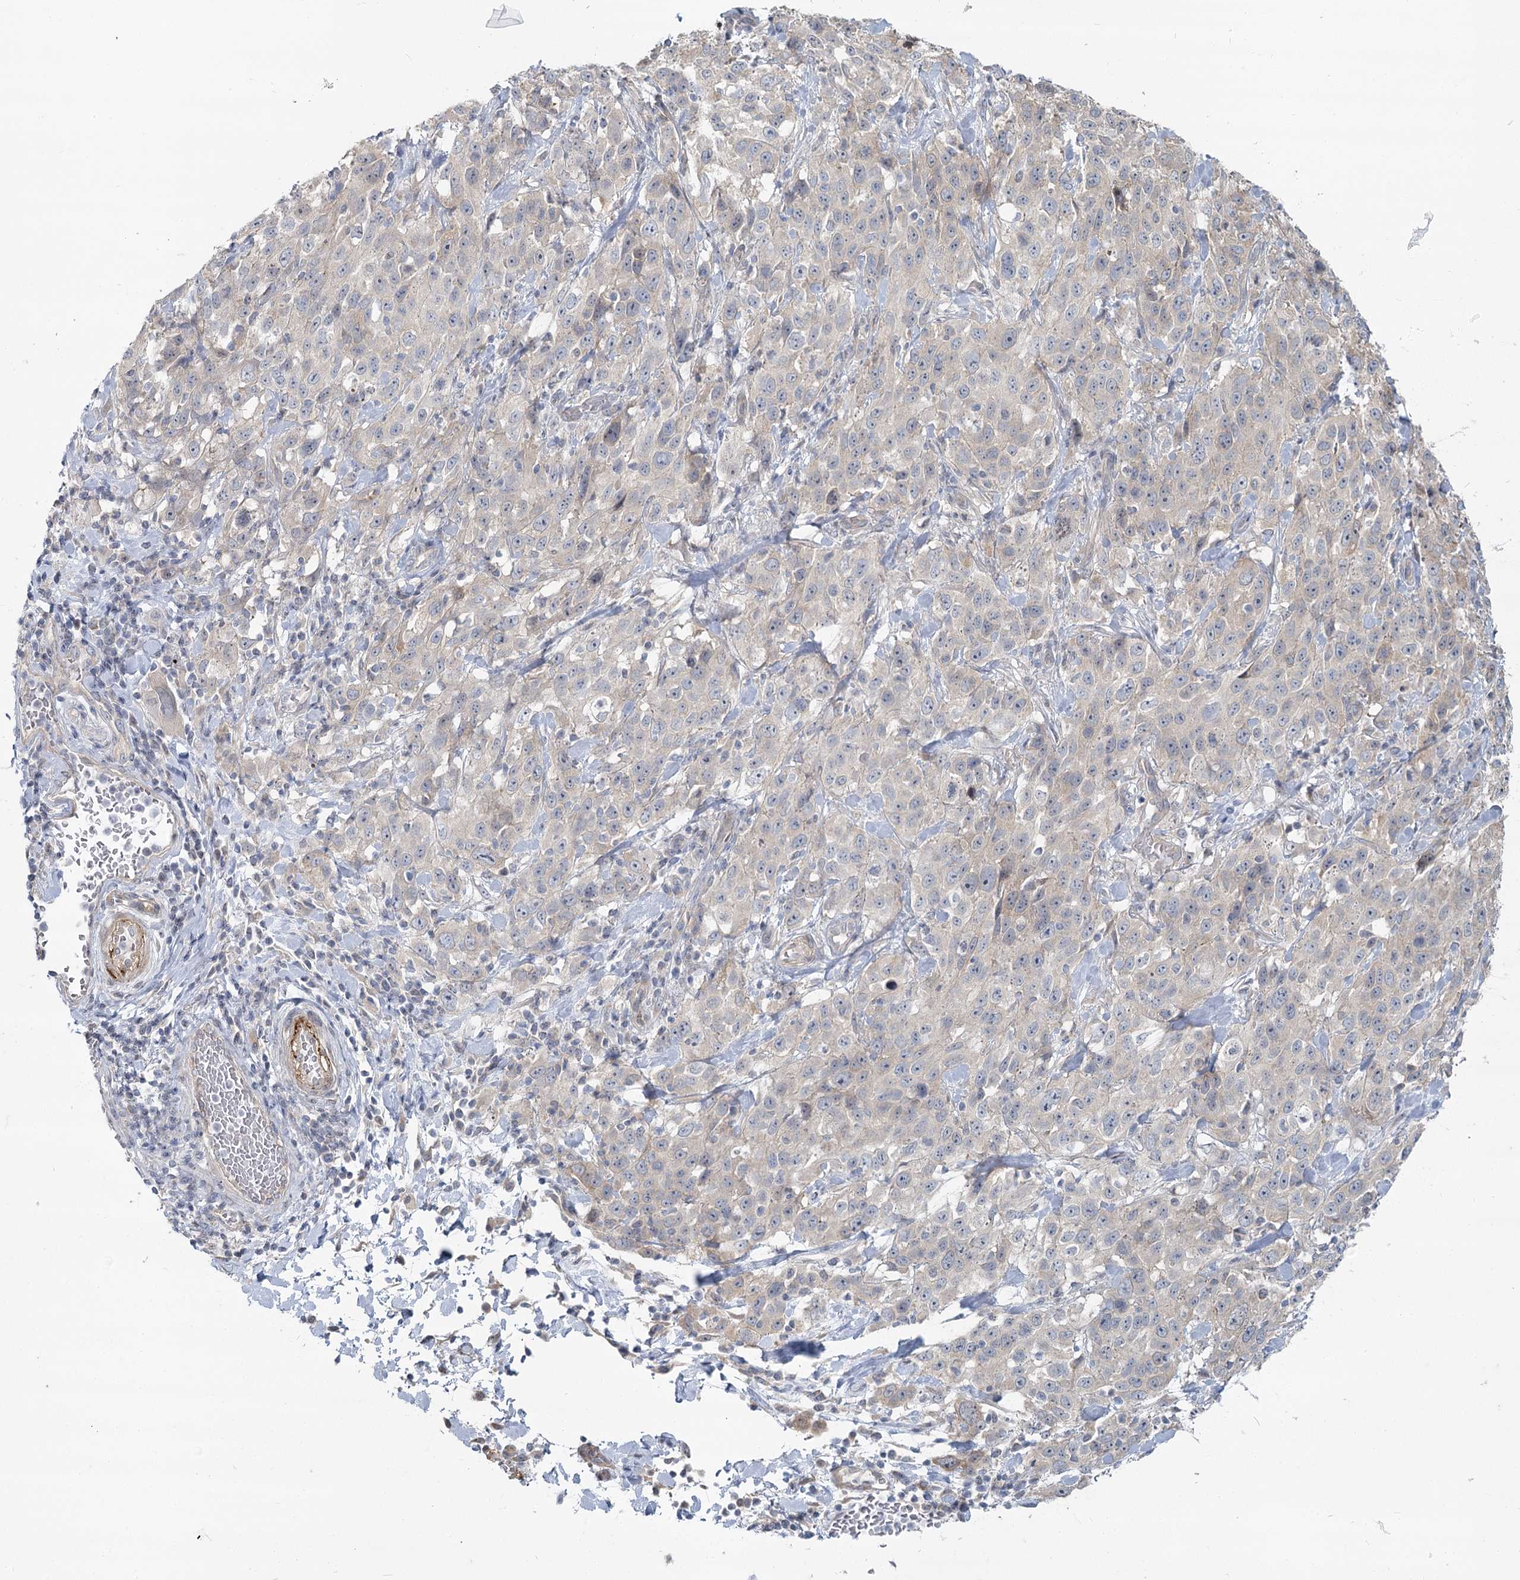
{"staining": {"intensity": "negative", "quantity": "none", "location": "none"}, "tissue": "stomach cancer", "cell_type": "Tumor cells", "image_type": "cancer", "snomed": [{"axis": "morphology", "description": "Normal tissue, NOS"}, {"axis": "morphology", "description": "Adenocarcinoma, NOS"}, {"axis": "topography", "description": "Lymph node"}, {"axis": "topography", "description": "Stomach"}], "caption": "Tumor cells show no significant protein expression in stomach adenocarcinoma. (Immunohistochemistry, brightfield microscopy, high magnification).", "gene": "SPINK13", "patient": {"sex": "male", "age": 48}}